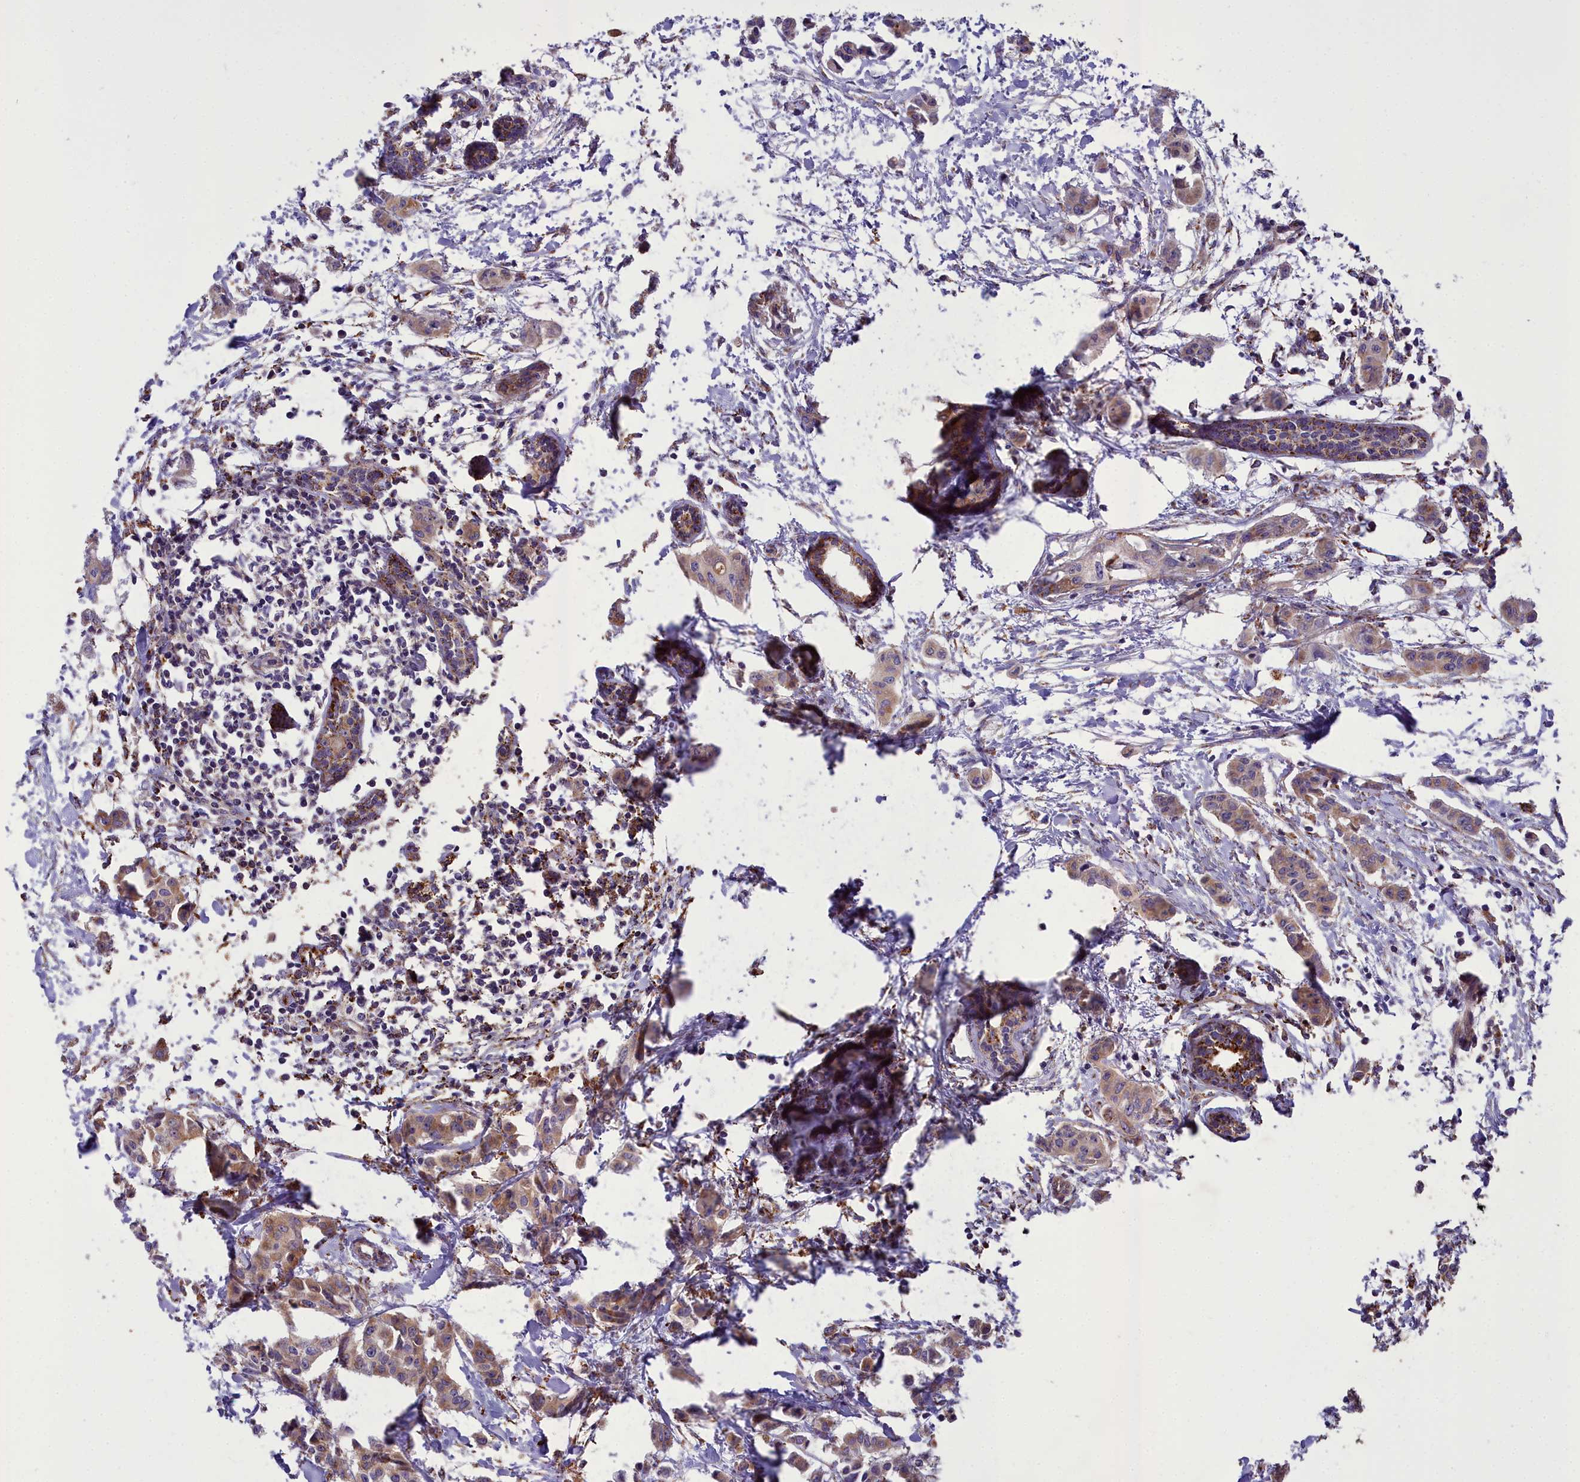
{"staining": {"intensity": "weak", "quantity": ">75%", "location": "cytoplasmic/membranous"}, "tissue": "breast cancer", "cell_type": "Tumor cells", "image_type": "cancer", "snomed": [{"axis": "morphology", "description": "Duct carcinoma"}, {"axis": "topography", "description": "Breast"}], "caption": "Approximately >75% of tumor cells in breast cancer (invasive ductal carcinoma) exhibit weak cytoplasmic/membranous protein staining as visualized by brown immunohistochemical staining.", "gene": "TBC1D24", "patient": {"sex": "female", "age": 40}}